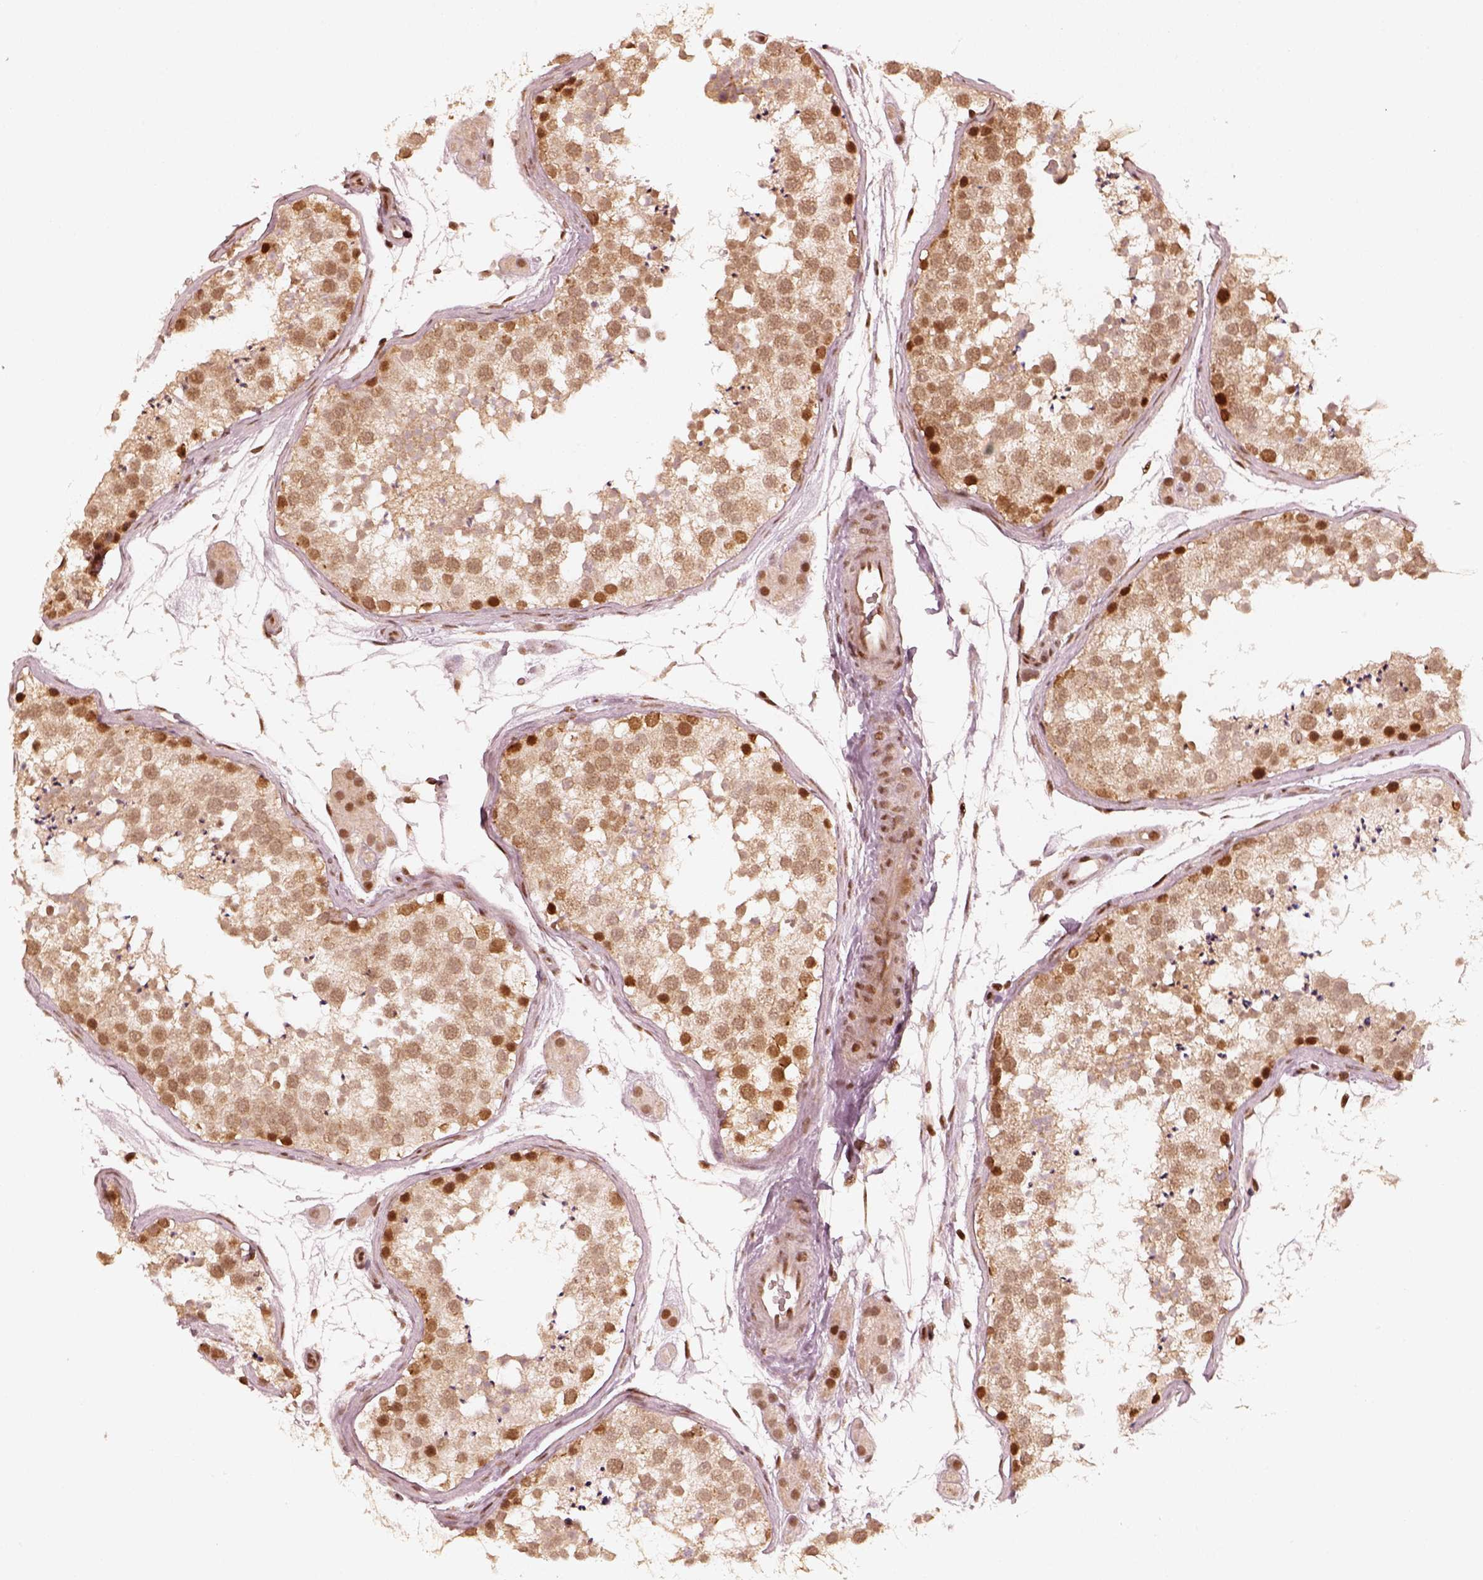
{"staining": {"intensity": "strong", "quantity": "<25%", "location": "nuclear"}, "tissue": "testis", "cell_type": "Cells in seminiferous ducts", "image_type": "normal", "snomed": [{"axis": "morphology", "description": "Normal tissue, NOS"}, {"axis": "topography", "description": "Testis"}], "caption": "Immunohistochemistry (DAB (3,3'-diaminobenzidine)) staining of unremarkable testis displays strong nuclear protein expression in approximately <25% of cells in seminiferous ducts. (IHC, brightfield microscopy, high magnification).", "gene": "GMEB2", "patient": {"sex": "male", "age": 41}}